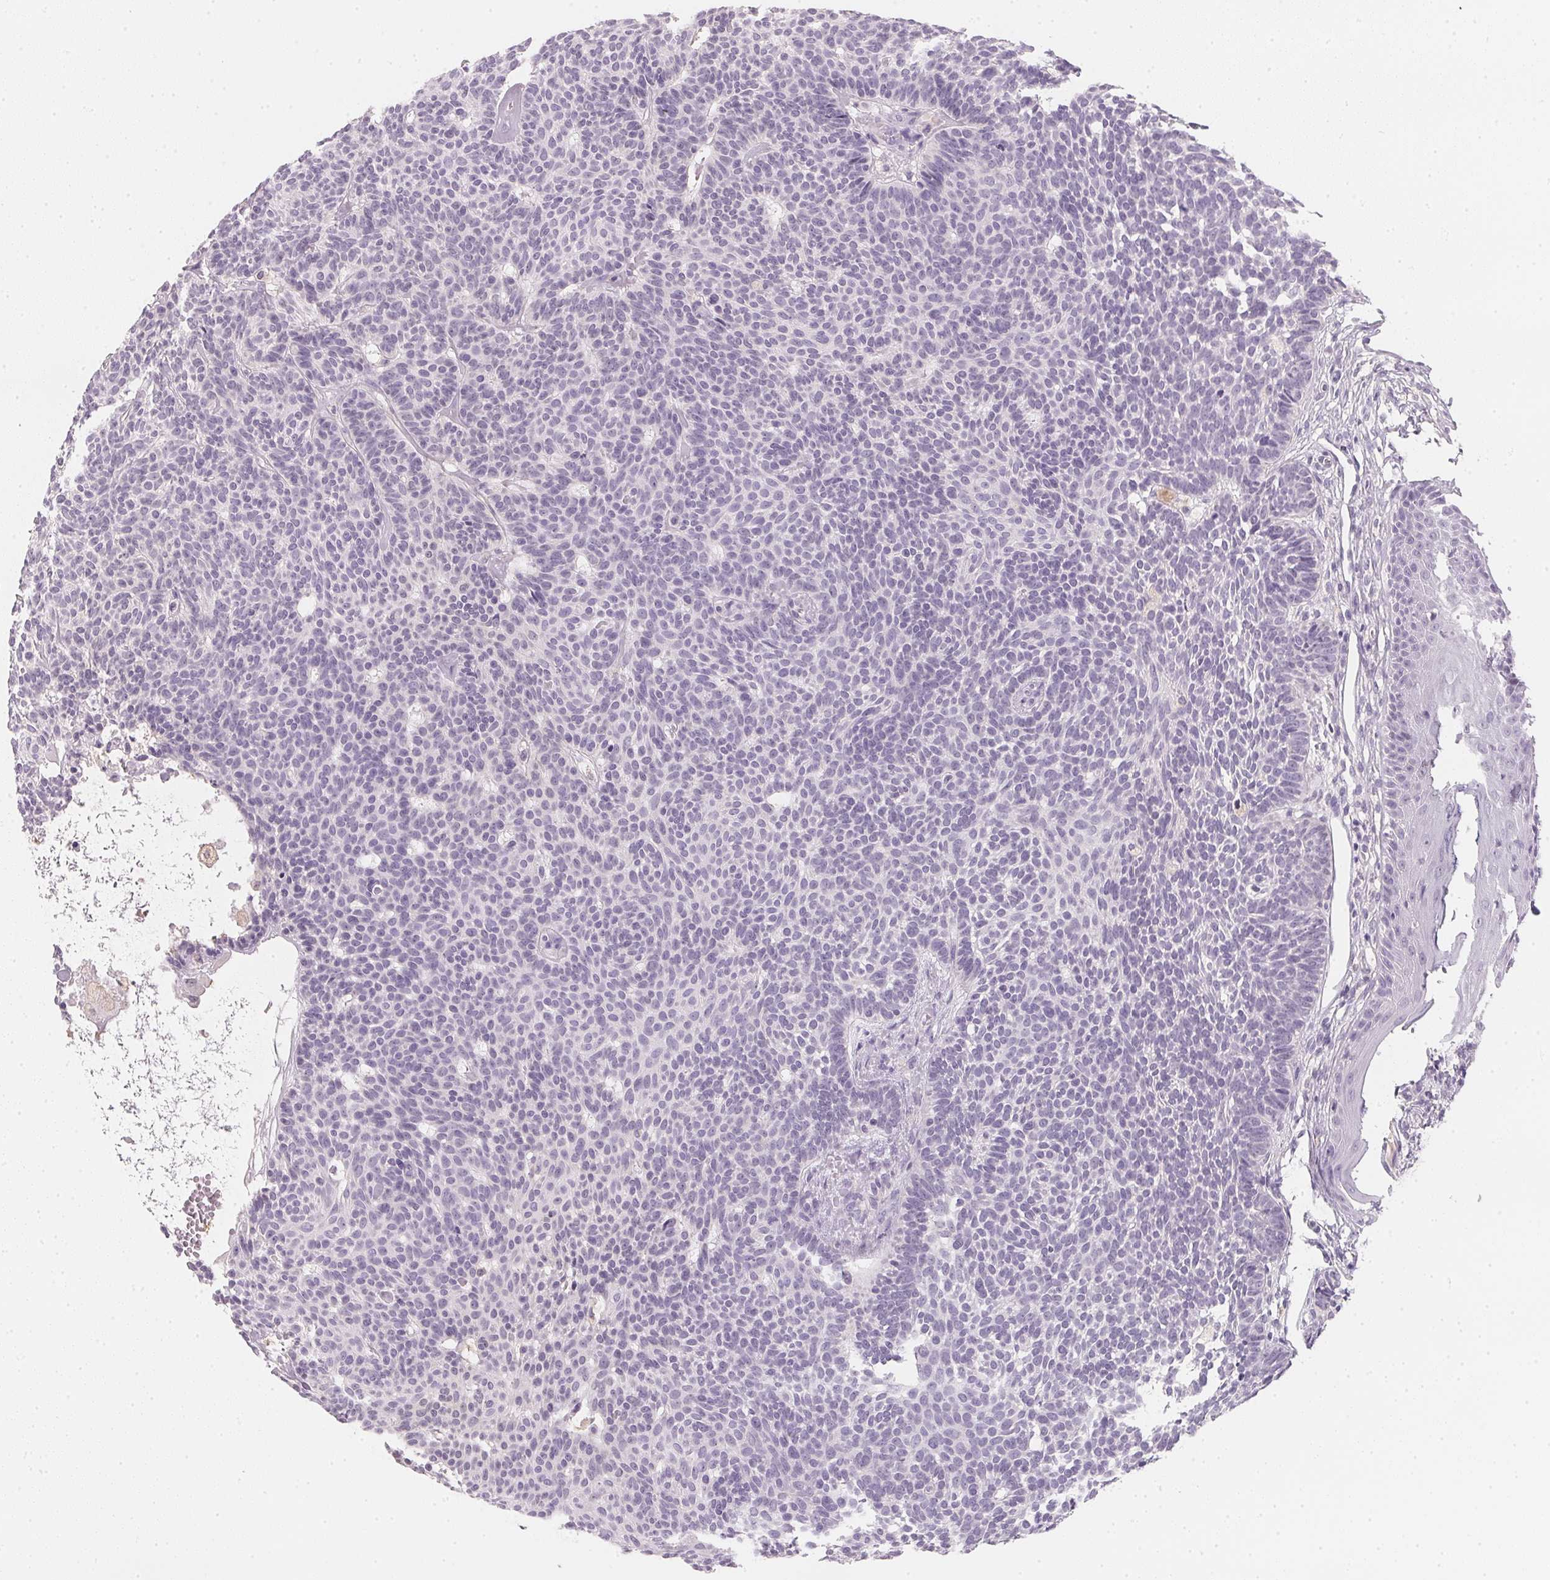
{"staining": {"intensity": "negative", "quantity": "none", "location": "none"}, "tissue": "skin cancer", "cell_type": "Tumor cells", "image_type": "cancer", "snomed": [{"axis": "morphology", "description": "Basal cell carcinoma"}, {"axis": "topography", "description": "Skin"}], "caption": "Histopathology image shows no significant protein expression in tumor cells of skin basal cell carcinoma.", "gene": "CFAP276", "patient": {"sex": "female", "age": 85}}